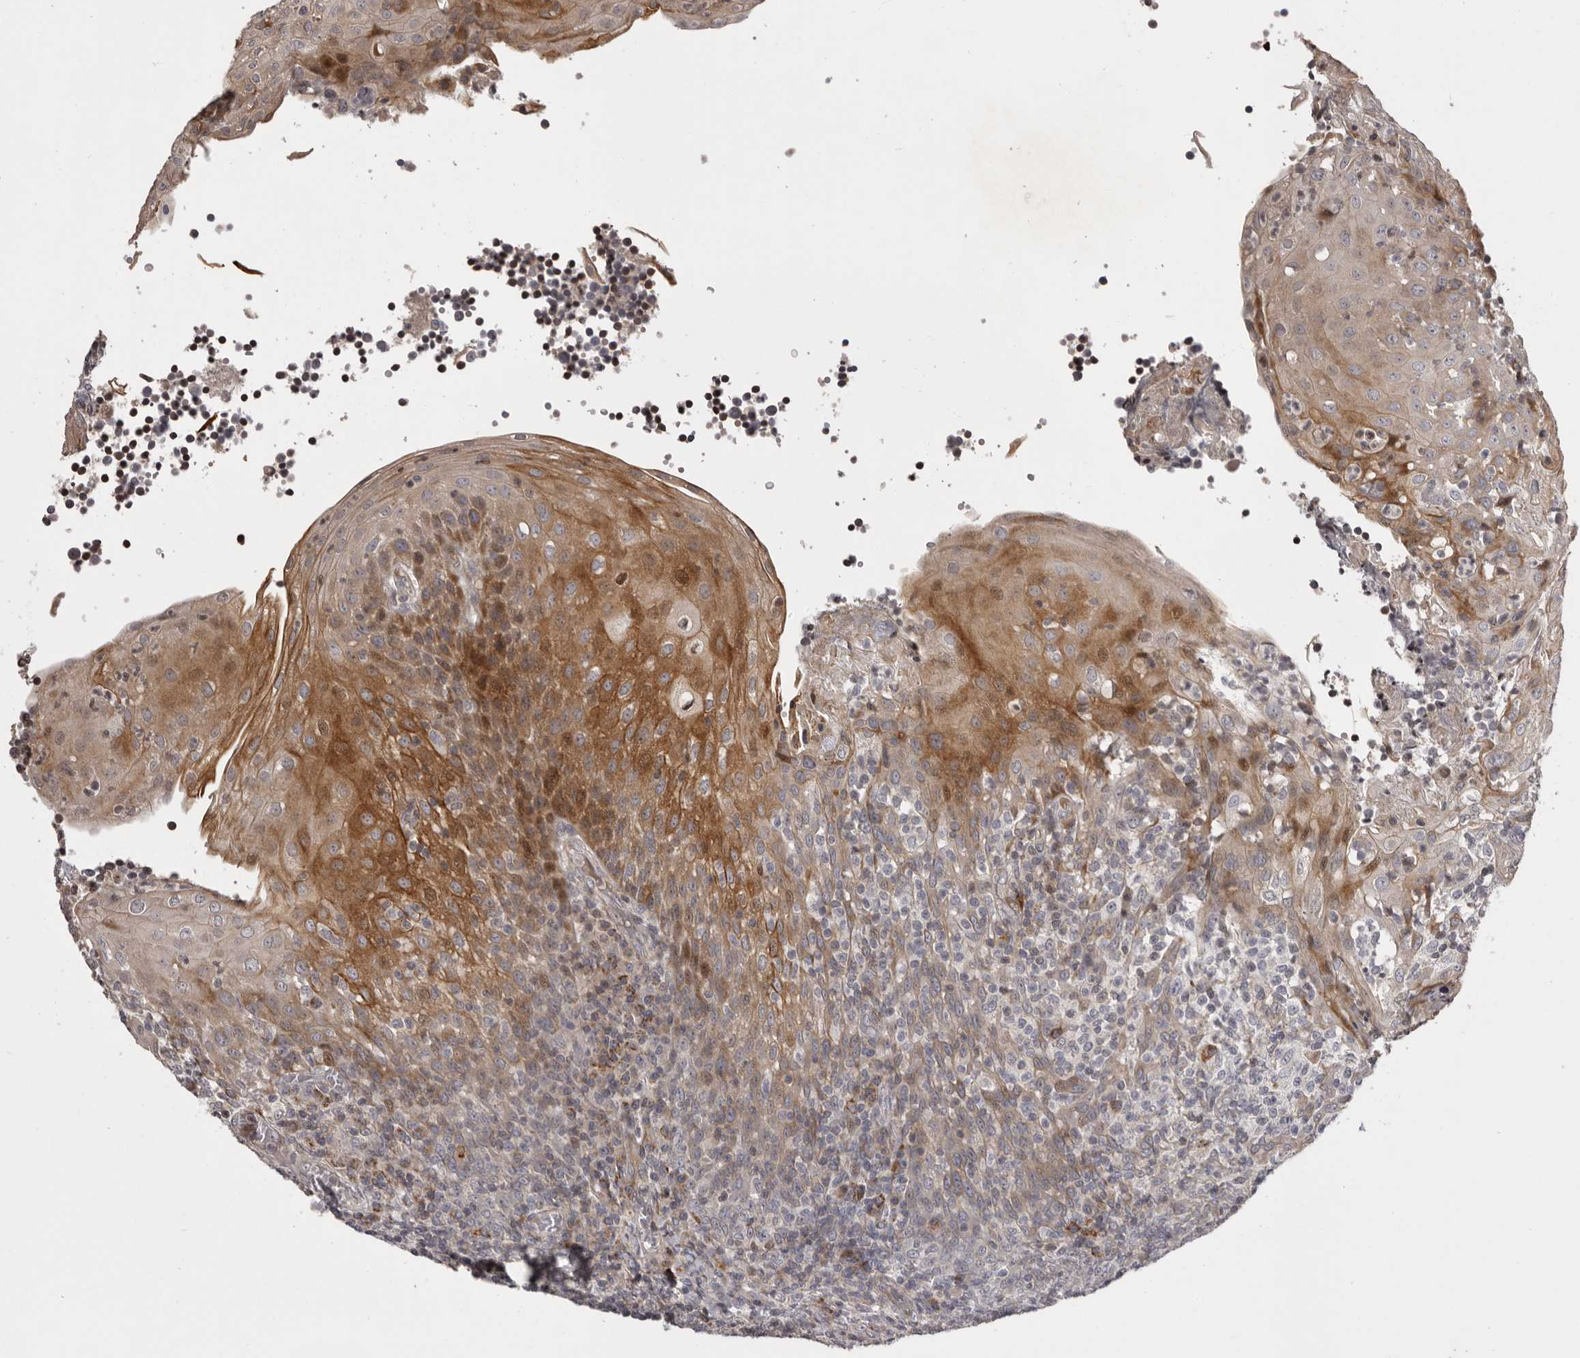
{"staining": {"intensity": "weak", "quantity": "<25%", "location": "nuclear"}, "tissue": "tonsil", "cell_type": "Non-germinal center cells", "image_type": "normal", "snomed": [{"axis": "morphology", "description": "Normal tissue, NOS"}, {"axis": "topography", "description": "Tonsil"}], "caption": "Immunohistochemical staining of unremarkable human tonsil exhibits no significant staining in non-germinal center cells. (Brightfield microscopy of DAB IHC at high magnification).", "gene": "AZIN1", "patient": {"sex": "female", "age": 19}}